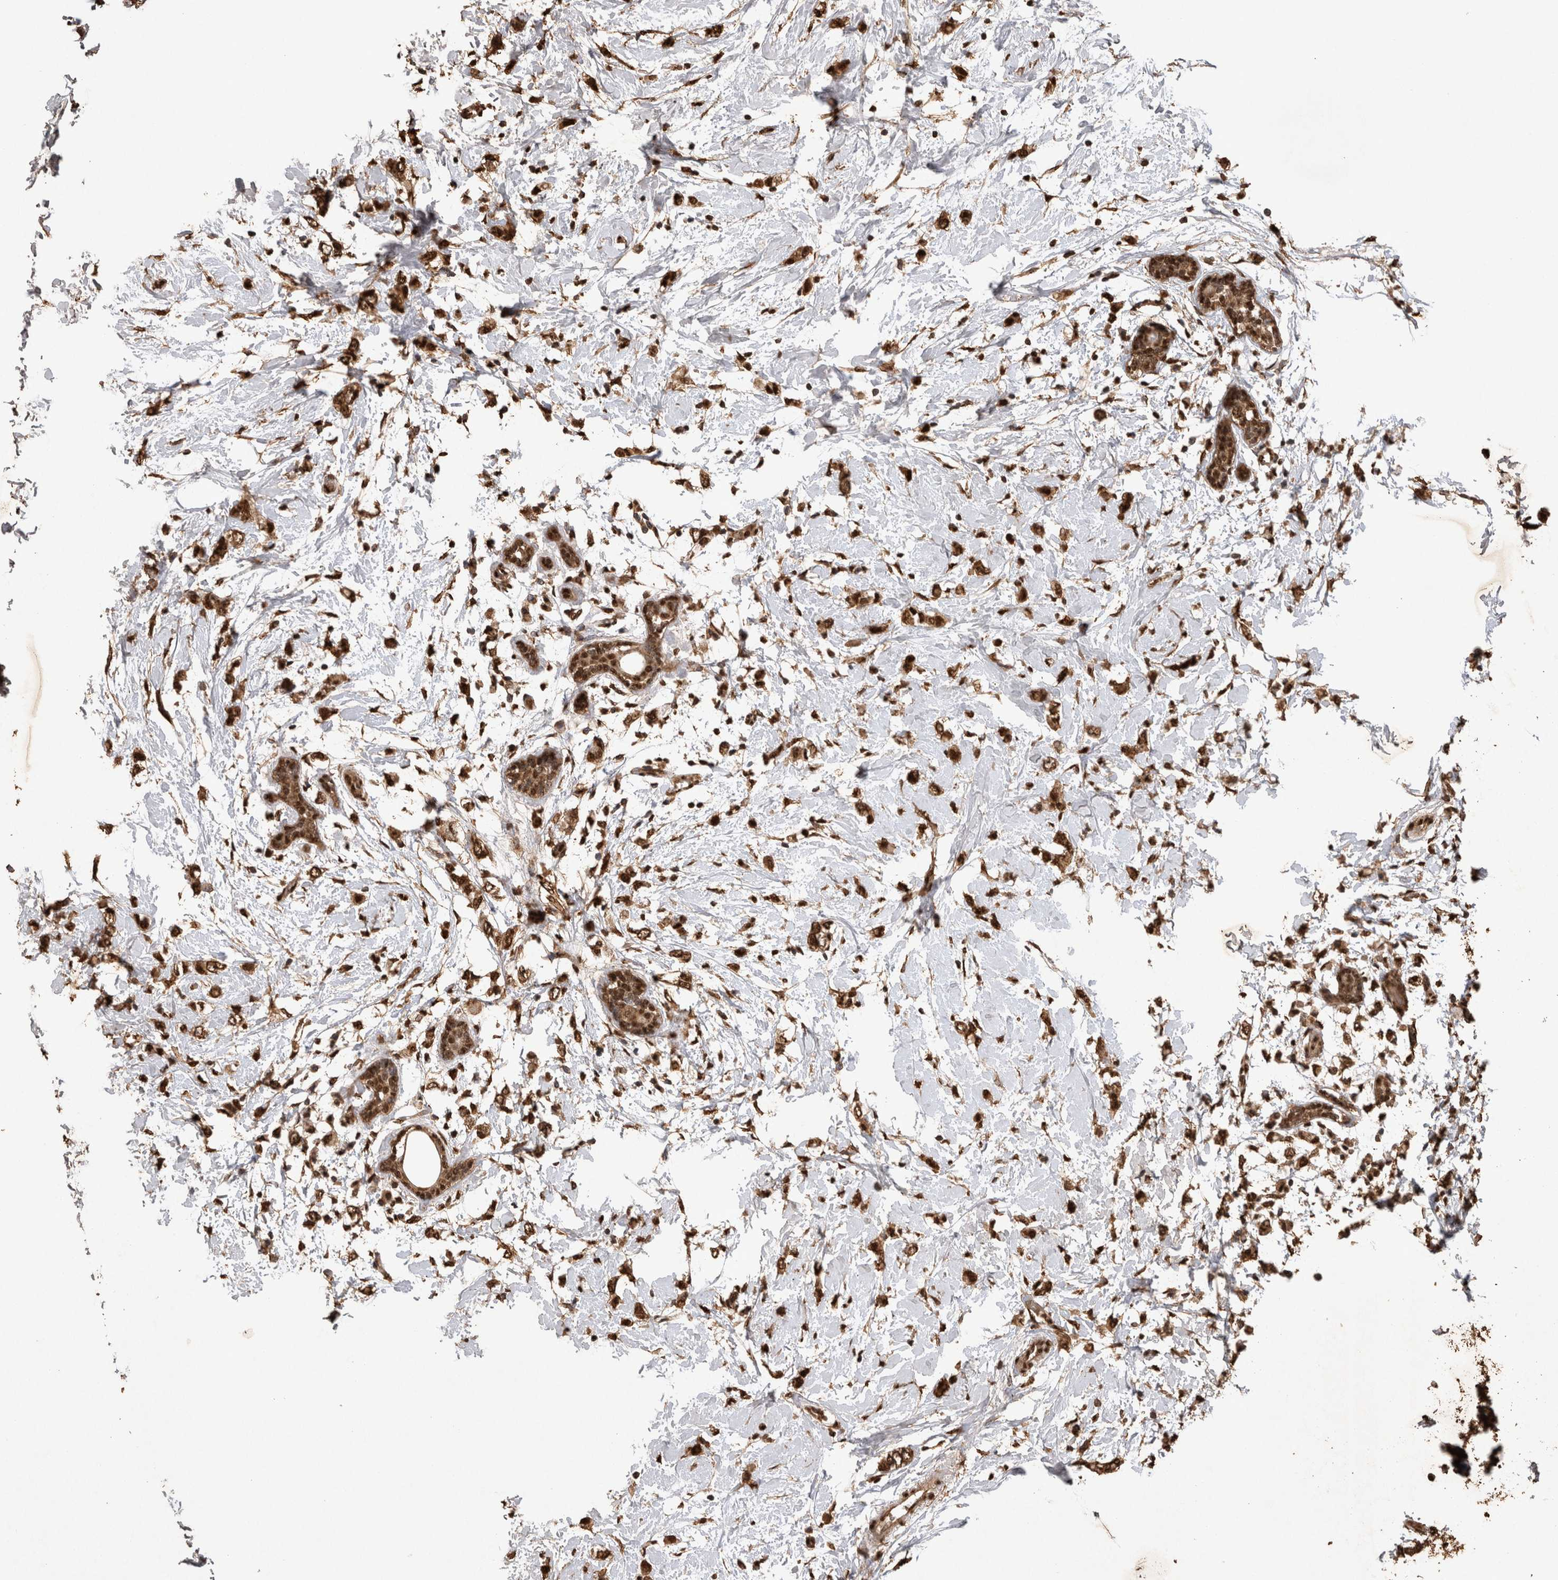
{"staining": {"intensity": "strong", "quantity": ">75%", "location": "nuclear"}, "tissue": "breast cancer", "cell_type": "Tumor cells", "image_type": "cancer", "snomed": [{"axis": "morphology", "description": "Normal tissue, NOS"}, {"axis": "morphology", "description": "Lobular carcinoma"}, {"axis": "topography", "description": "Breast"}], "caption": "The photomicrograph demonstrates immunohistochemical staining of lobular carcinoma (breast). There is strong nuclear positivity is seen in about >75% of tumor cells.", "gene": "OAS2", "patient": {"sex": "female", "age": 47}}